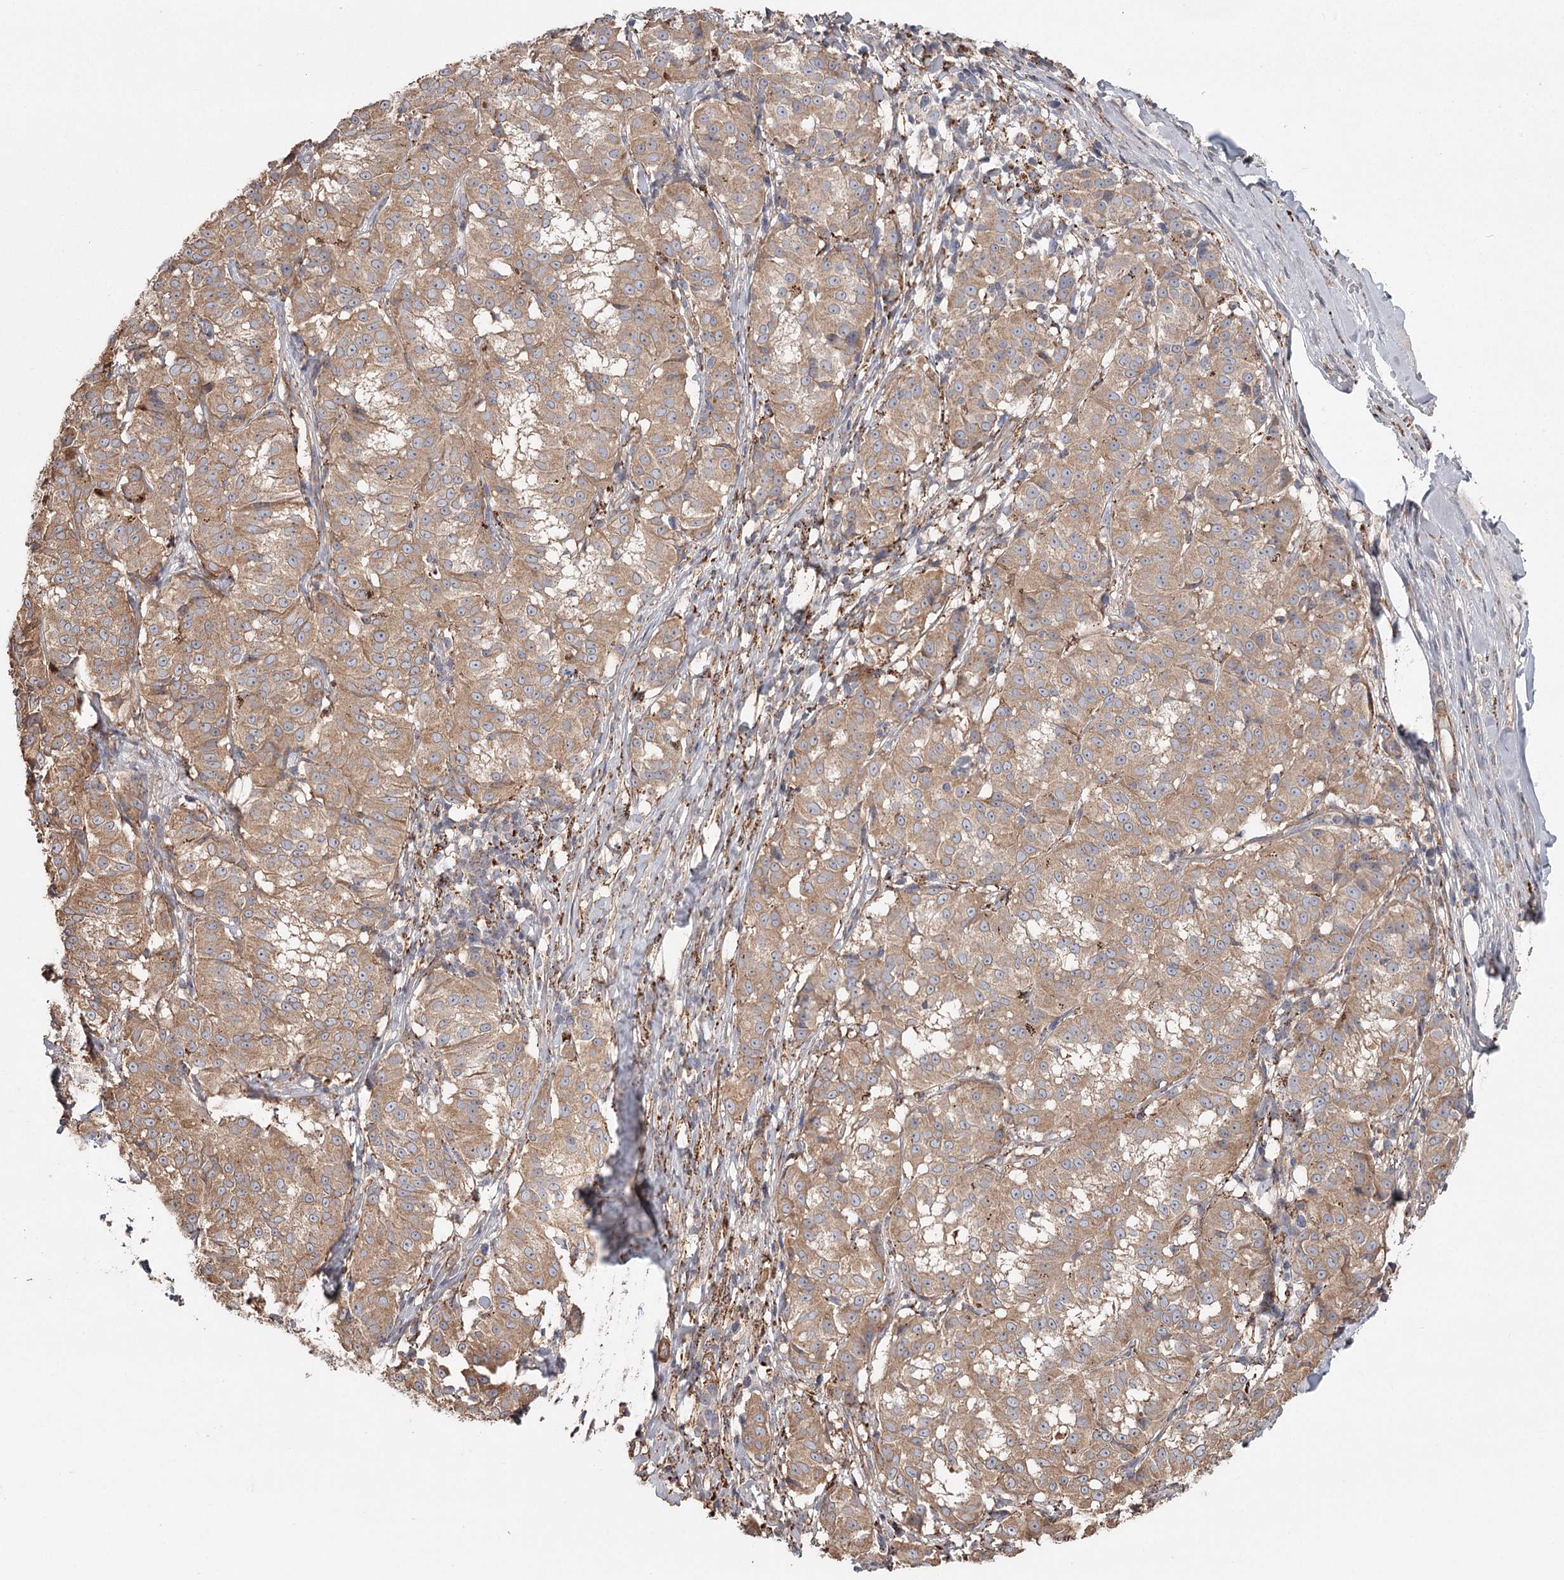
{"staining": {"intensity": "moderate", "quantity": ">75%", "location": "cytoplasmic/membranous"}, "tissue": "melanoma", "cell_type": "Tumor cells", "image_type": "cancer", "snomed": [{"axis": "morphology", "description": "Malignant melanoma, NOS"}, {"axis": "topography", "description": "Skin"}], "caption": "Melanoma was stained to show a protein in brown. There is medium levels of moderate cytoplasmic/membranous positivity in about >75% of tumor cells.", "gene": "DHRS9", "patient": {"sex": "female", "age": 72}}